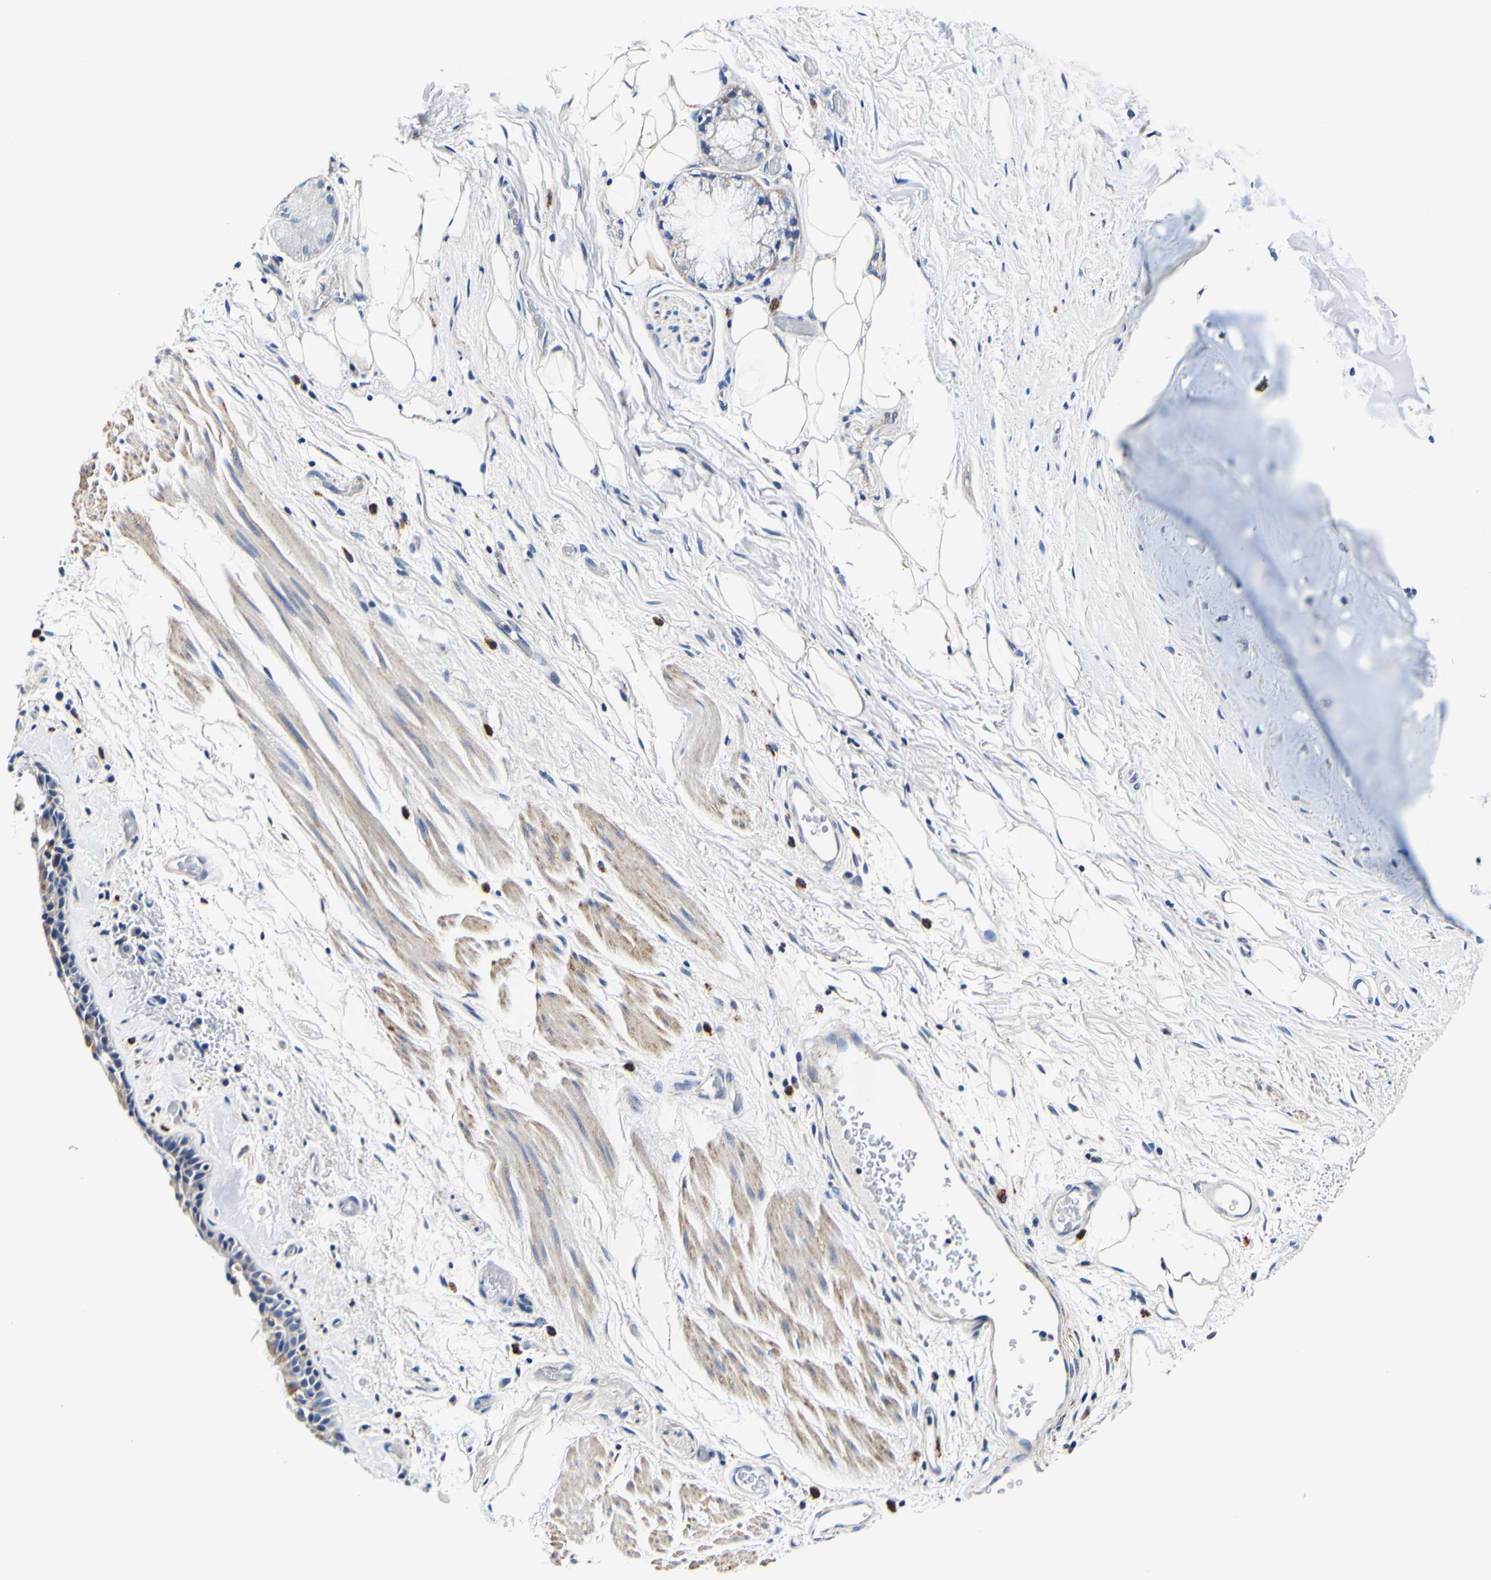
{"staining": {"intensity": "moderate", "quantity": ">75%", "location": "cytoplasmic/membranous"}, "tissue": "bronchus", "cell_type": "Respiratory epithelial cells", "image_type": "normal", "snomed": [{"axis": "morphology", "description": "Normal tissue, NOS"}, {"axis": "morphology", "description": "Adenocarcinoma, NOS"}, {"axis": "topography", "description": "Bronchus"}, {"axis": "topography", "description": "Lung"}], "caption": "Immunohistochemistry of benign bronchus shows medium levels of moderate cytoplasmic/membranous positivity in approximately >75% of respiratory epithelial cells. The staining is performed using DAB brown chromogen to label protein expression. The nuclei are counter-stained blue using hematoxylin.", "gene": "CAMK4", "patient": {"sex": "female", "age": 54}}